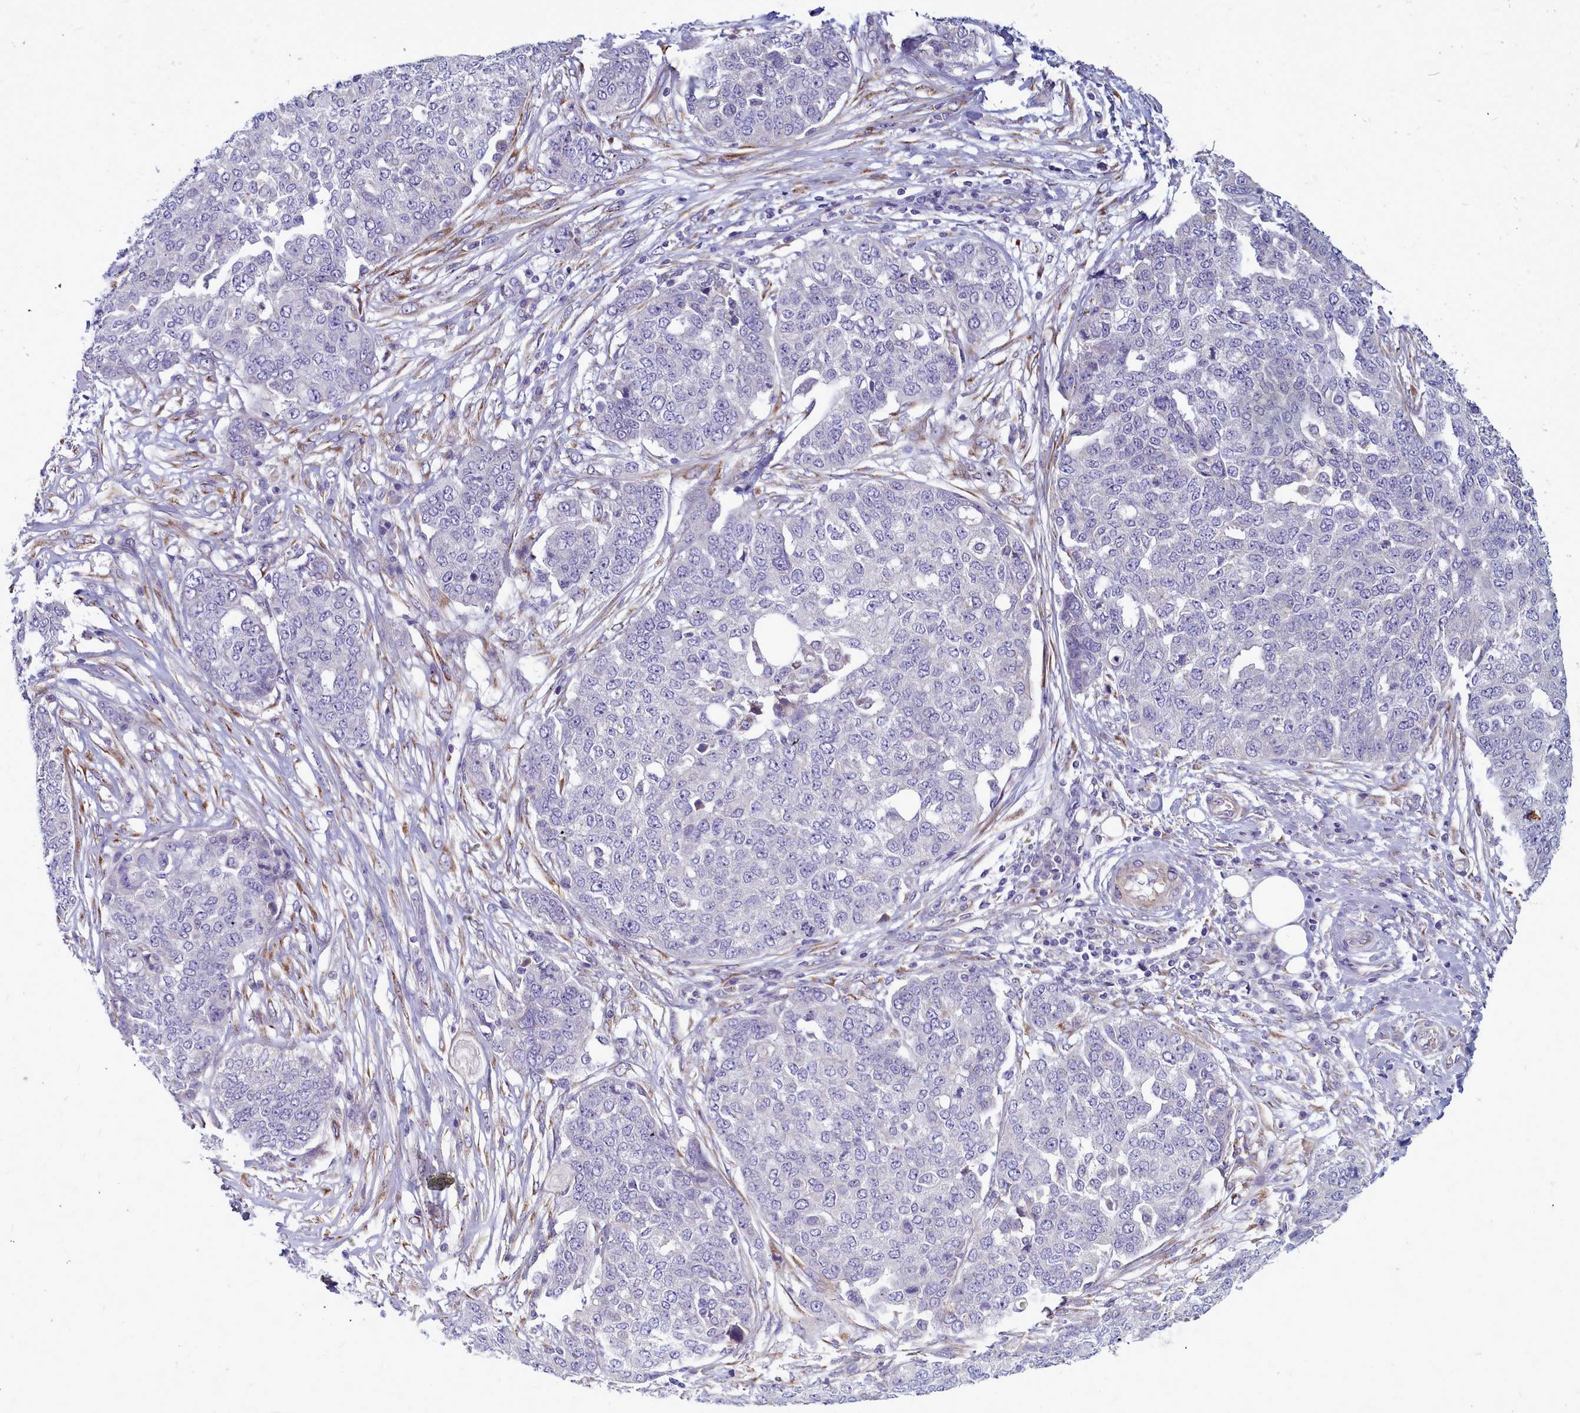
{"staining": {"intensity": "negative", "quantity": "none", "location": "none"}, "tissue": "ovarian cancer", "cell_type": "Tumor cells", "image_type": "cancer", "snomed": [{"axis": "morphology", "description": "Cystadenocarcinoma, serous, NOS"}, {"axis": "topography", "description": "Soft tissue"}, {"axis": "topography", "description": "Ovary"}], "caption": "The image displays no significant expression in tumor cells of ovarian cancer (serous cystadenocarcinoma).", "gene": "SMPD4", "patient": {"sex": "female", "age": 57}}